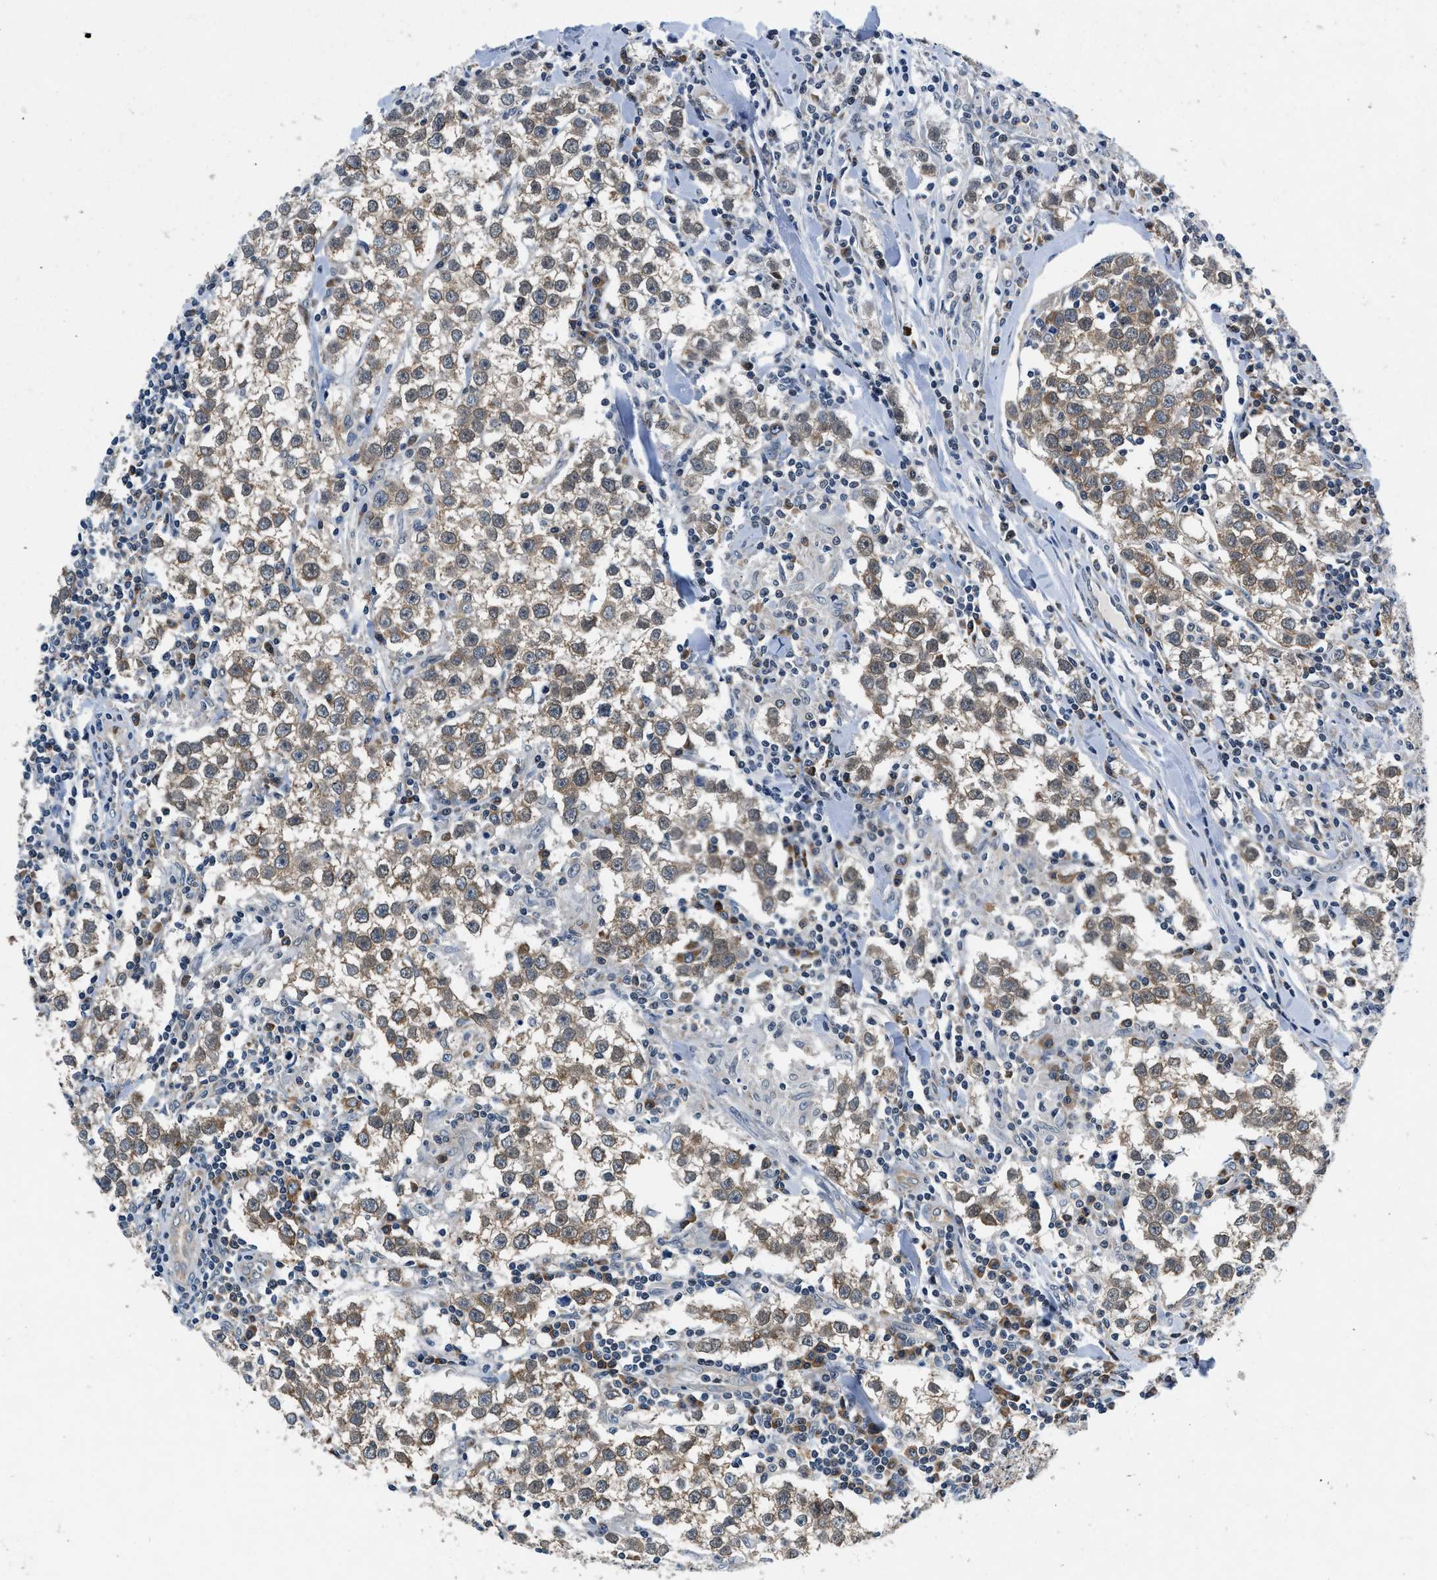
{"staining": {"intensity": "weak", "quantity": "25%-75%", "location": "cytoplasmic/membranous"}, "tissue": "testis cancer", "cell_type": "Tumor cells", "image_type": "cancer", "snomed": [{"axis": "morphology", "description": "Seminoma, NOS"}, {"axis": "morphology", "description": "Carcinoma, Embryonal, NOS"}, {"axis": "topography", "description": "Testis"}], "caption": "The micrograph shows a brown stain indicating the presence of a protein in the cytoplasmic/membranous of tumor cells in embryonal carcinoma (testis).", "gene": "PA2G4", "patient": {"sex": "male", "age": 36}}